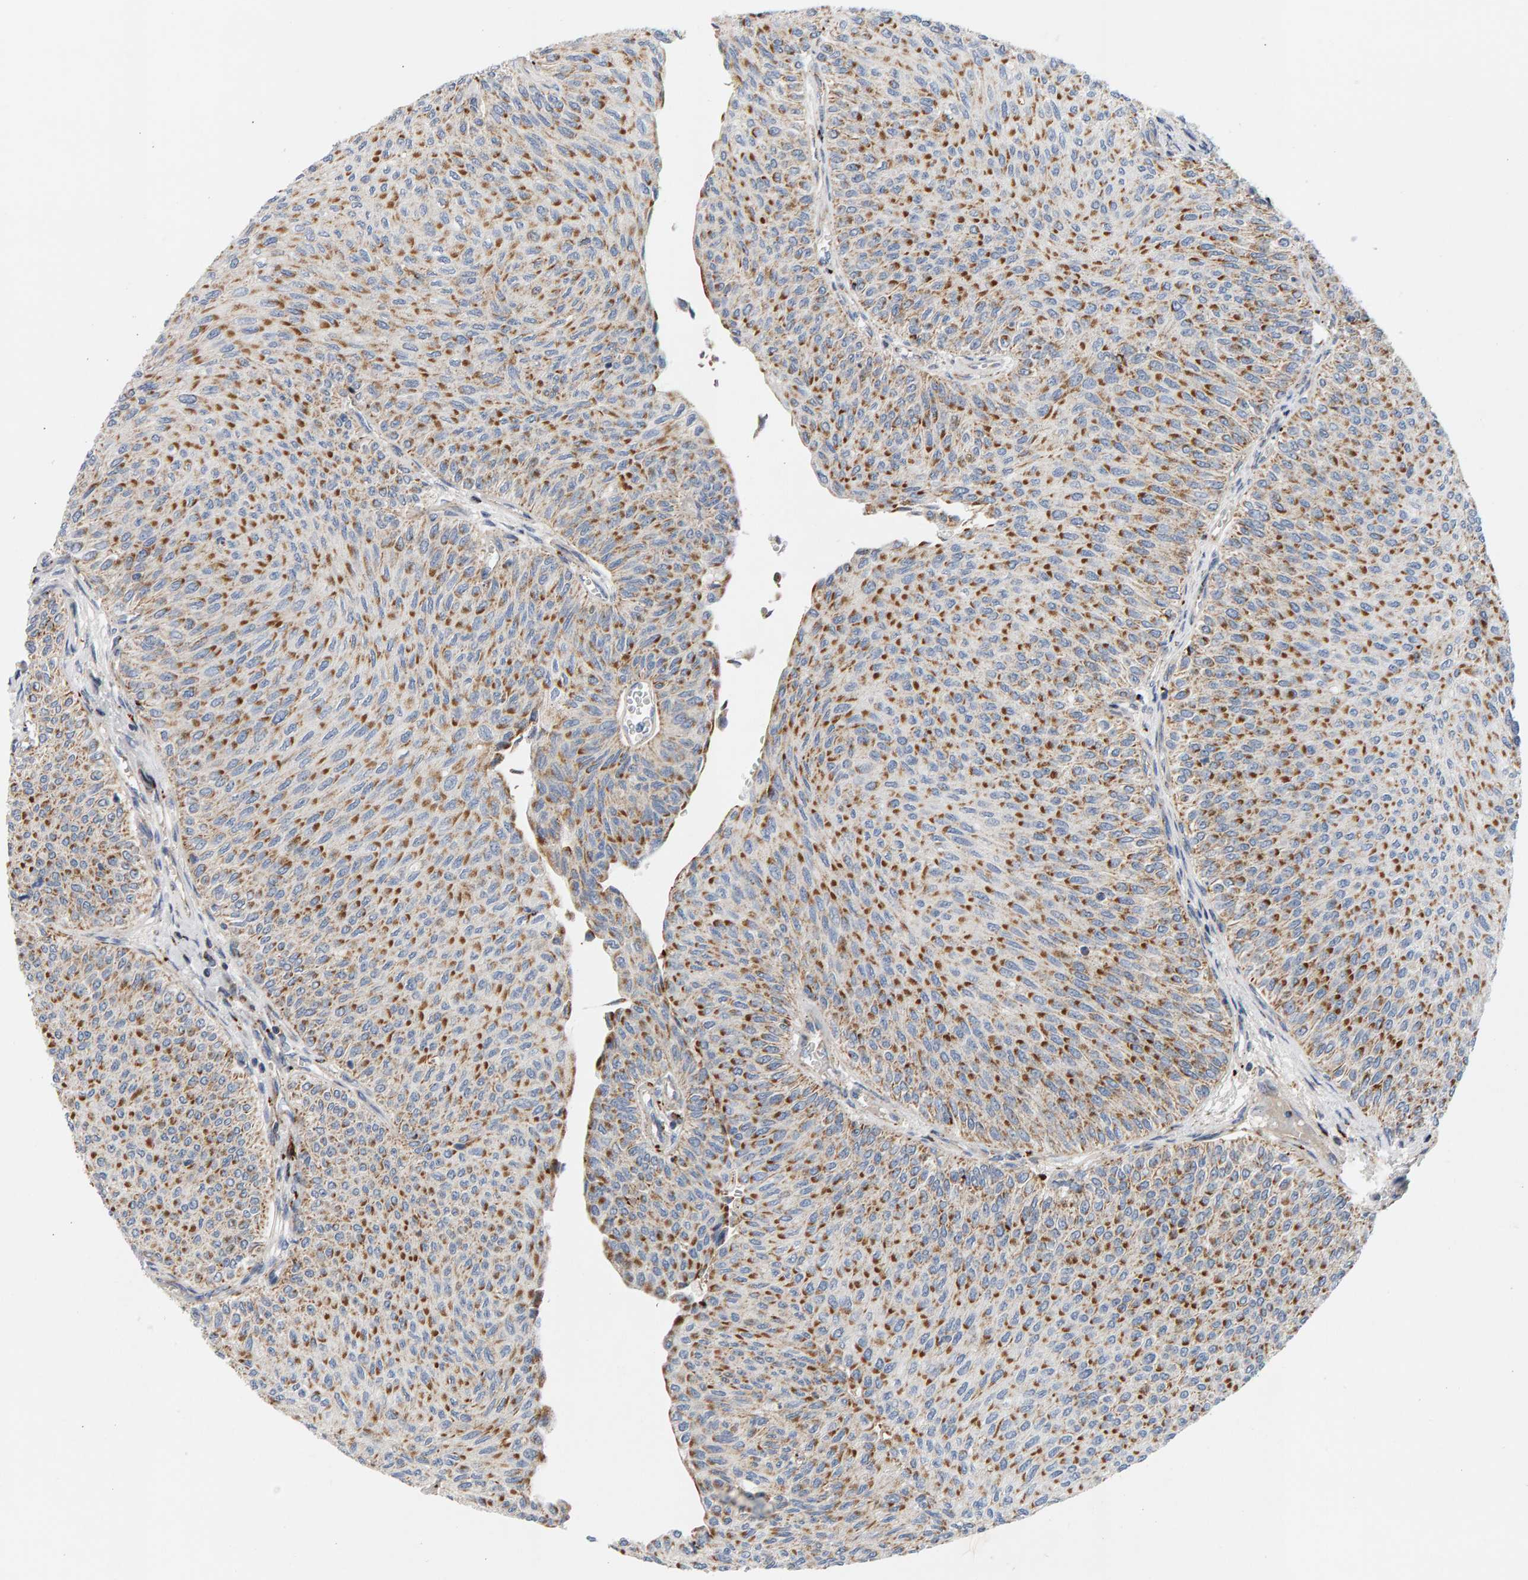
{"staining": {"intensity": "moderate", "quantity": ">75%", "location": "cytoplasmic/membranous"}, "tissue": "urothelial cancer", "cell_type": "Tumor cells", "image_type": "cancer", "snomed": [{"axis": "morphology", "description": "Urothelial carcinoma, Low grade"}, {"axis": "topography", "description": "Urinary bladder"}], "caption": "Urothelial cancer stained with IHC shows moderate cytoplasmic/membranous positivity in about >75% of tumor cells.", "gene": "GGTA1", "patient": {"sex": "male", "age": 78}}